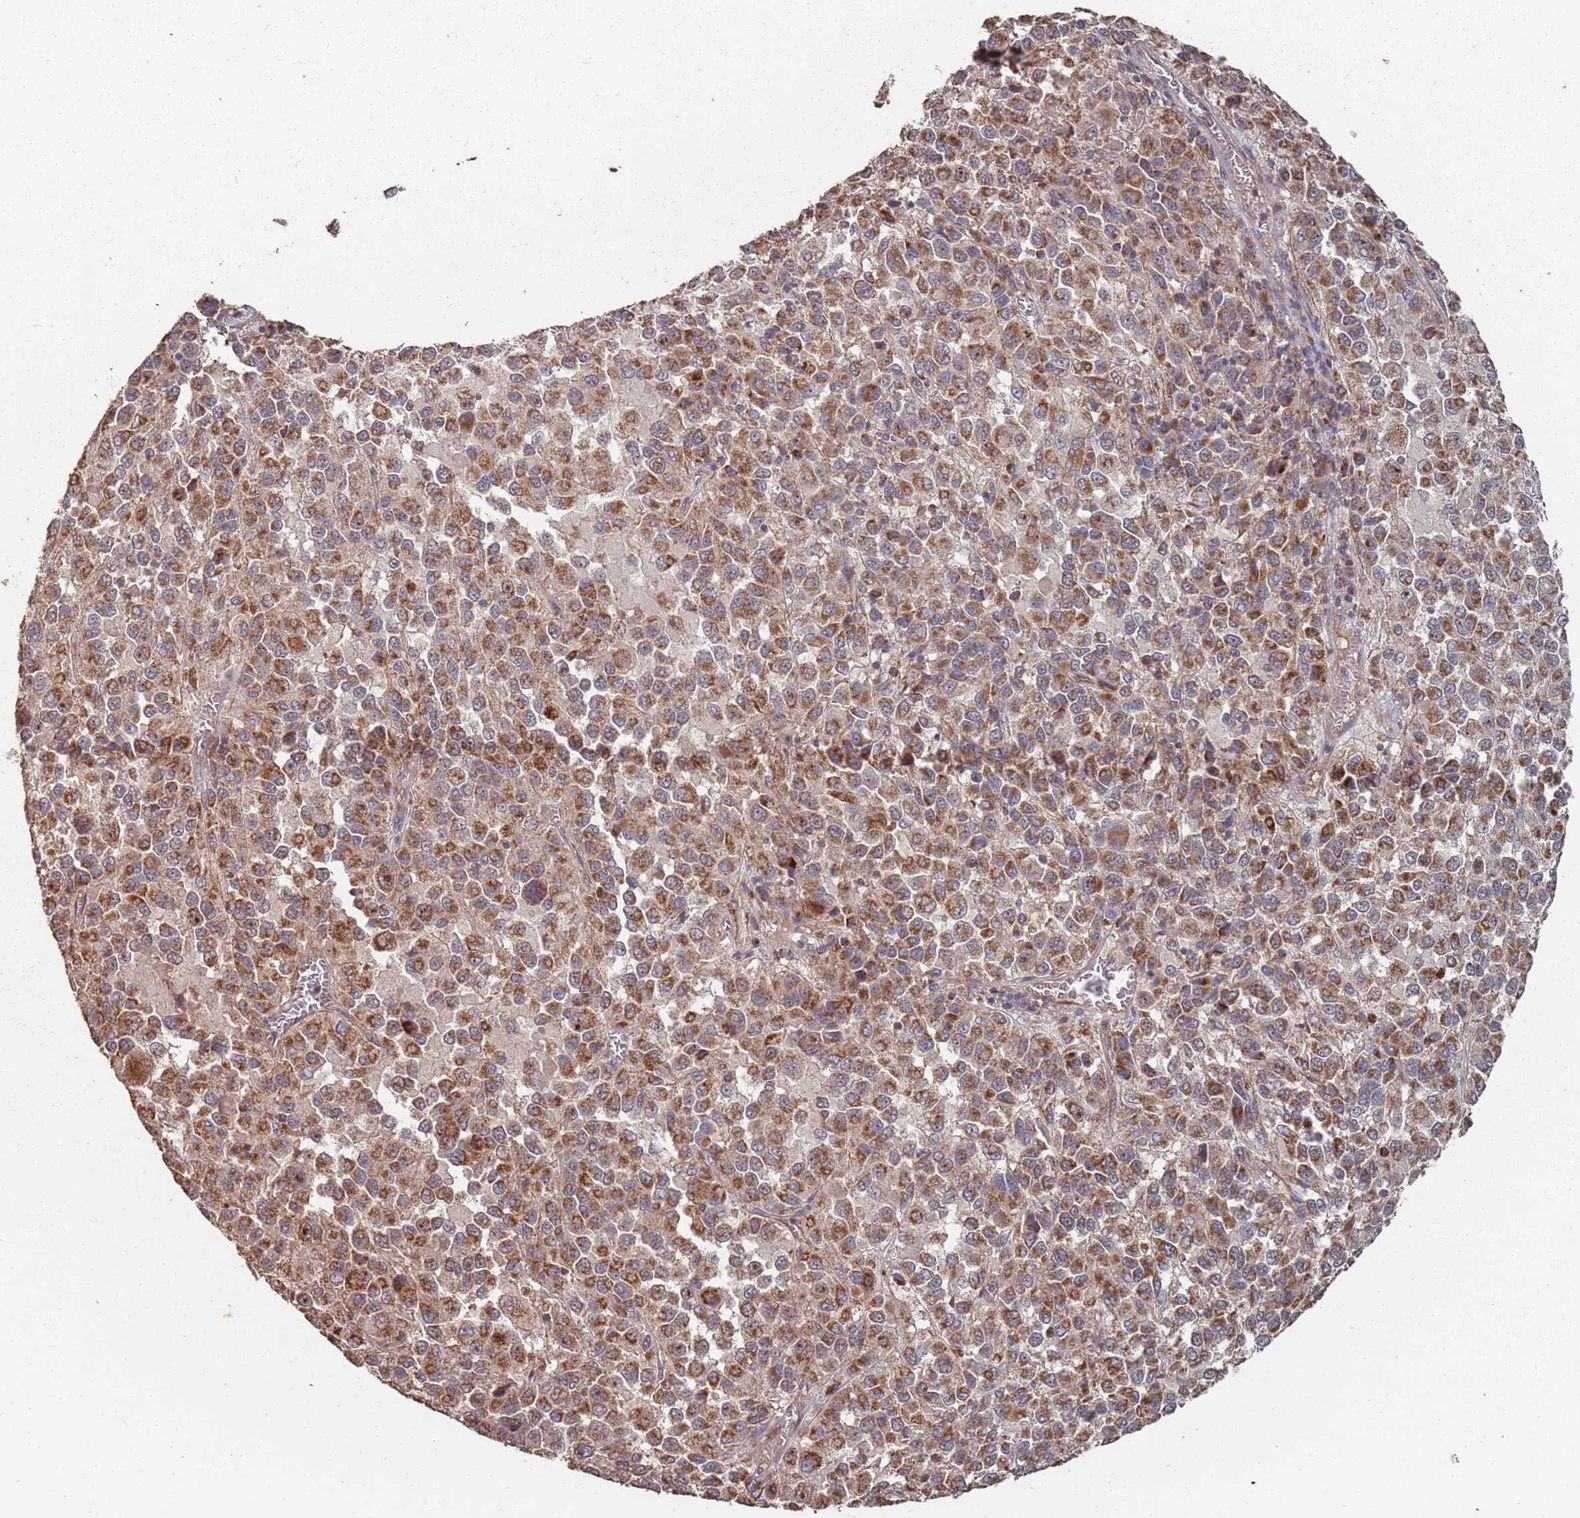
{"staining": {"intensity": "moderate", "quantity": ">75%", "location": "cytoplasmic/membranous"}, "tissue": "melanoma", "cell_type": "Tumor cells", "image_type": "cancer", "snomed": [{"axis": "morphology", "description": "Malignant melanoma, Metastatic site"}, {"axis": "topography", "description": "Lung"}], "caption": "Melanoma stained with DAB (3,3'-diaminobenzidine) immunohistochemistry (IHC) demonstrates medium levels of moderate cytoplasmic/membranous positivity in approximately >75% of tumor cells.", "gene": "PRORP", "patient": {"sex": "male", "age": 64}}